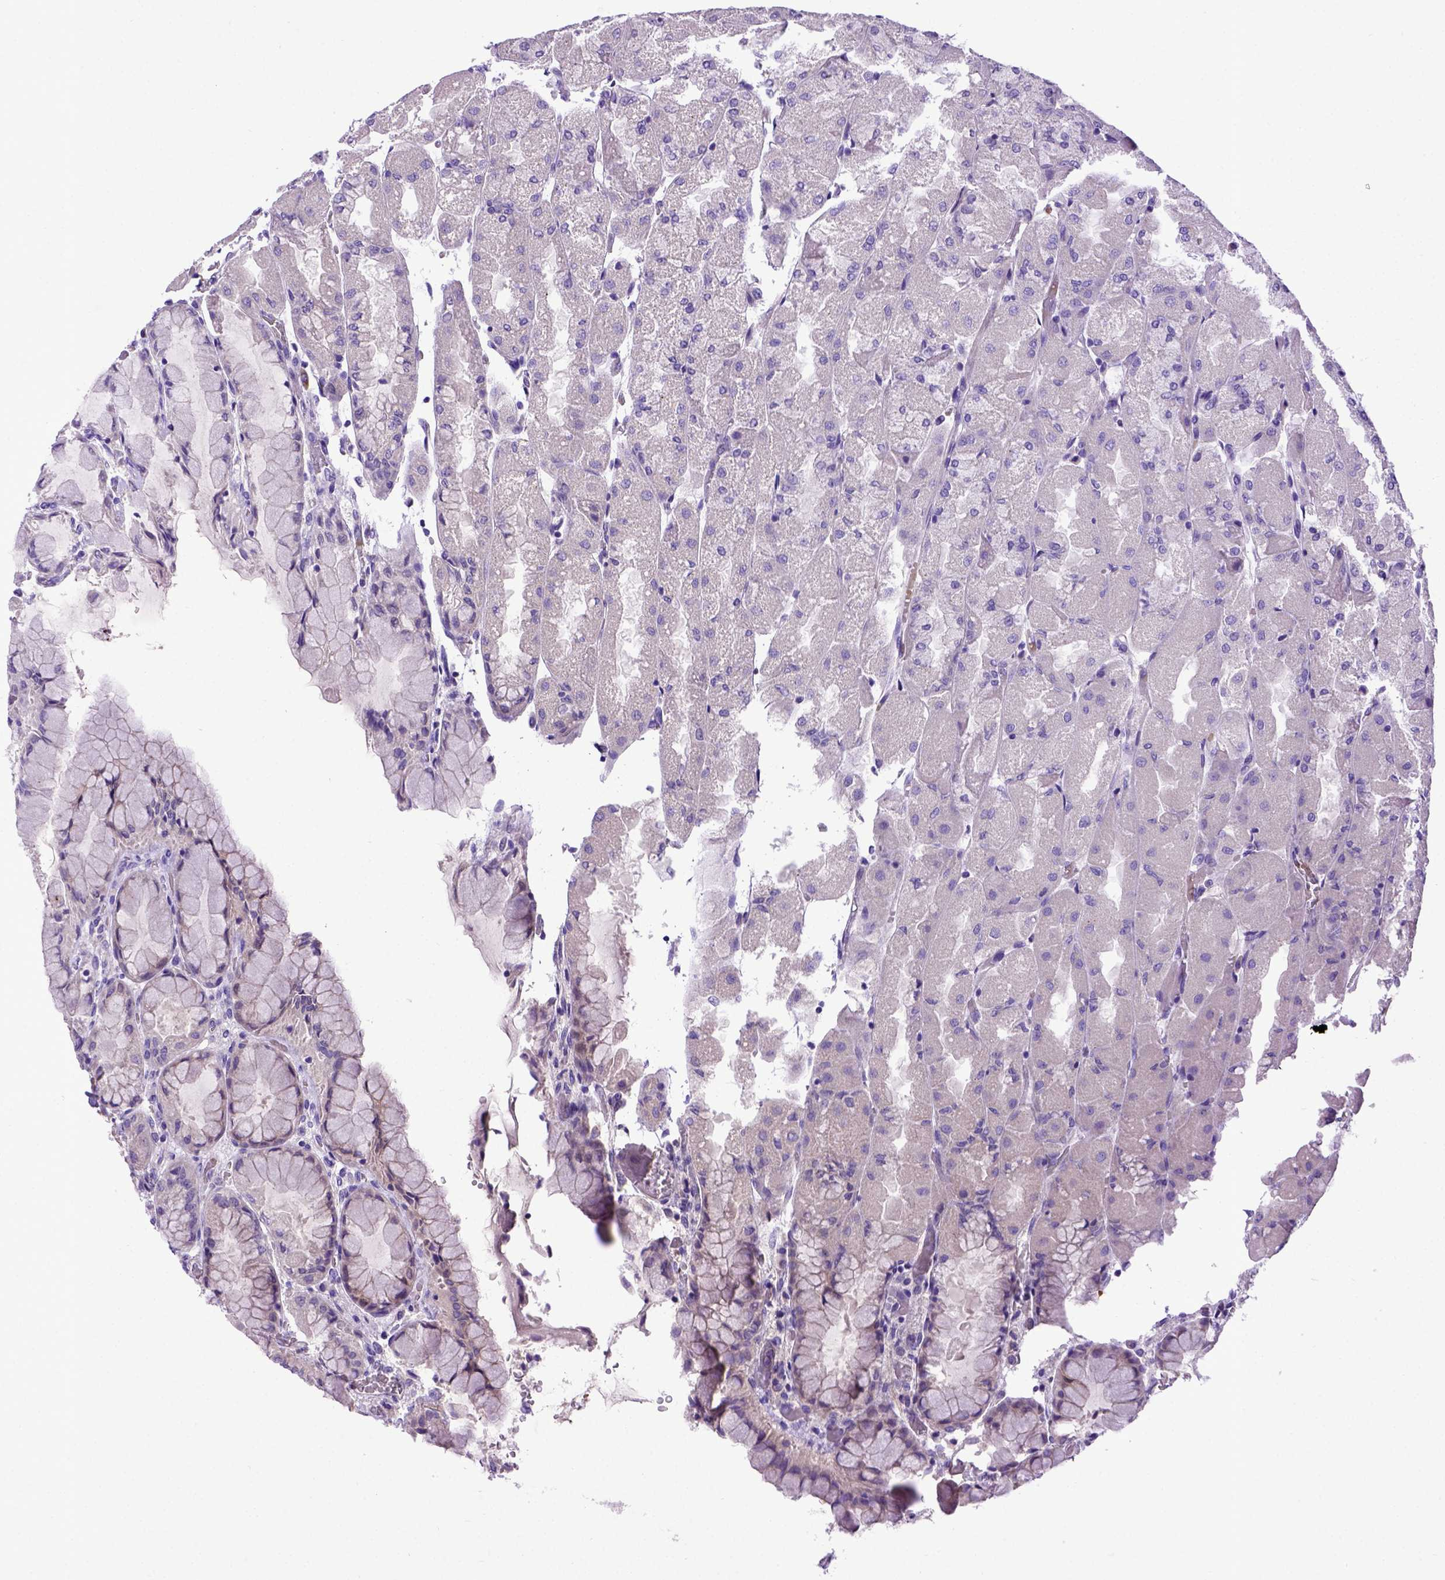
{"staining": {"intensity": "negative", "quantity": "none", "location": "none"}, "tissue": "stomach", "cell_type": "Glandular cells", "image_type": "normal", "snomed": [{"axis": "morphology", "description": "Normal tissue, NOS"}, {"axis": "topography", "description": "Stomach"}], "caption": "Immunohistochemical staining of benign human stomach reveals no significant positivity in glandular cells.", "gene": "ADAM12", "patient": {"sex": "female", "age": 61}}